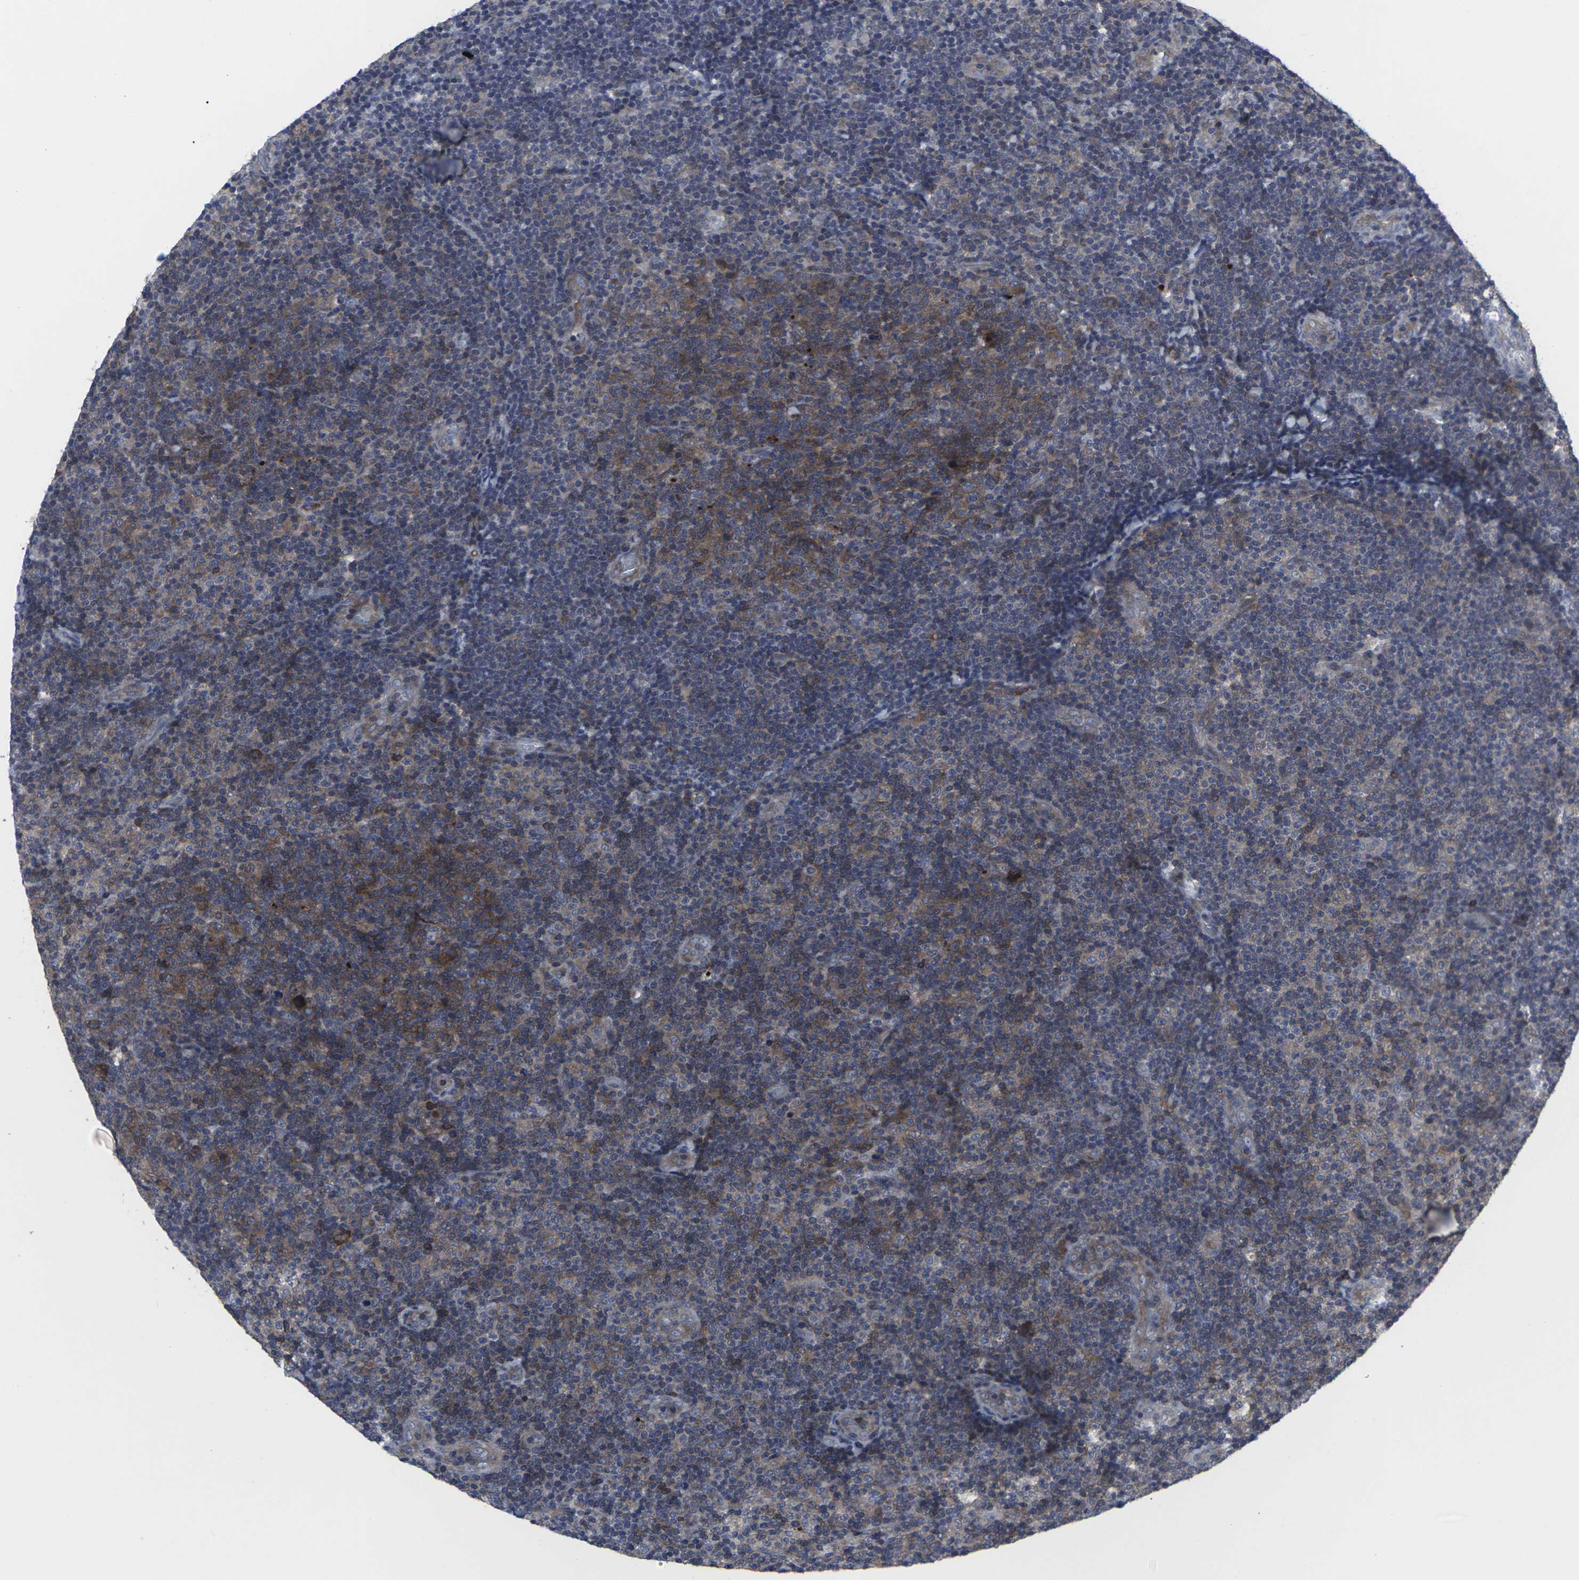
{"staining": {"intensity": "moderate", "quantity": "25%-75%", "location": "cytoplasmic/membranous"}, "tissue": "lymphoma", "cell_type": "Tumor cells", "image_type": "cancer", "snomed": [{"axis": "morphology", "description": "Malignant lymphoma, non-Hodgkin's type, Low grade"}, {"axis": "topography", "description": "Lymph node"}], "caption": "Lymphoma stained with a brown dye displays moderate cytoplasmic/membranous positive expression in about 25%-75% of tumor cells.", "gene": "HPRT1", "patient": {"sex": "male", "age": 83}}